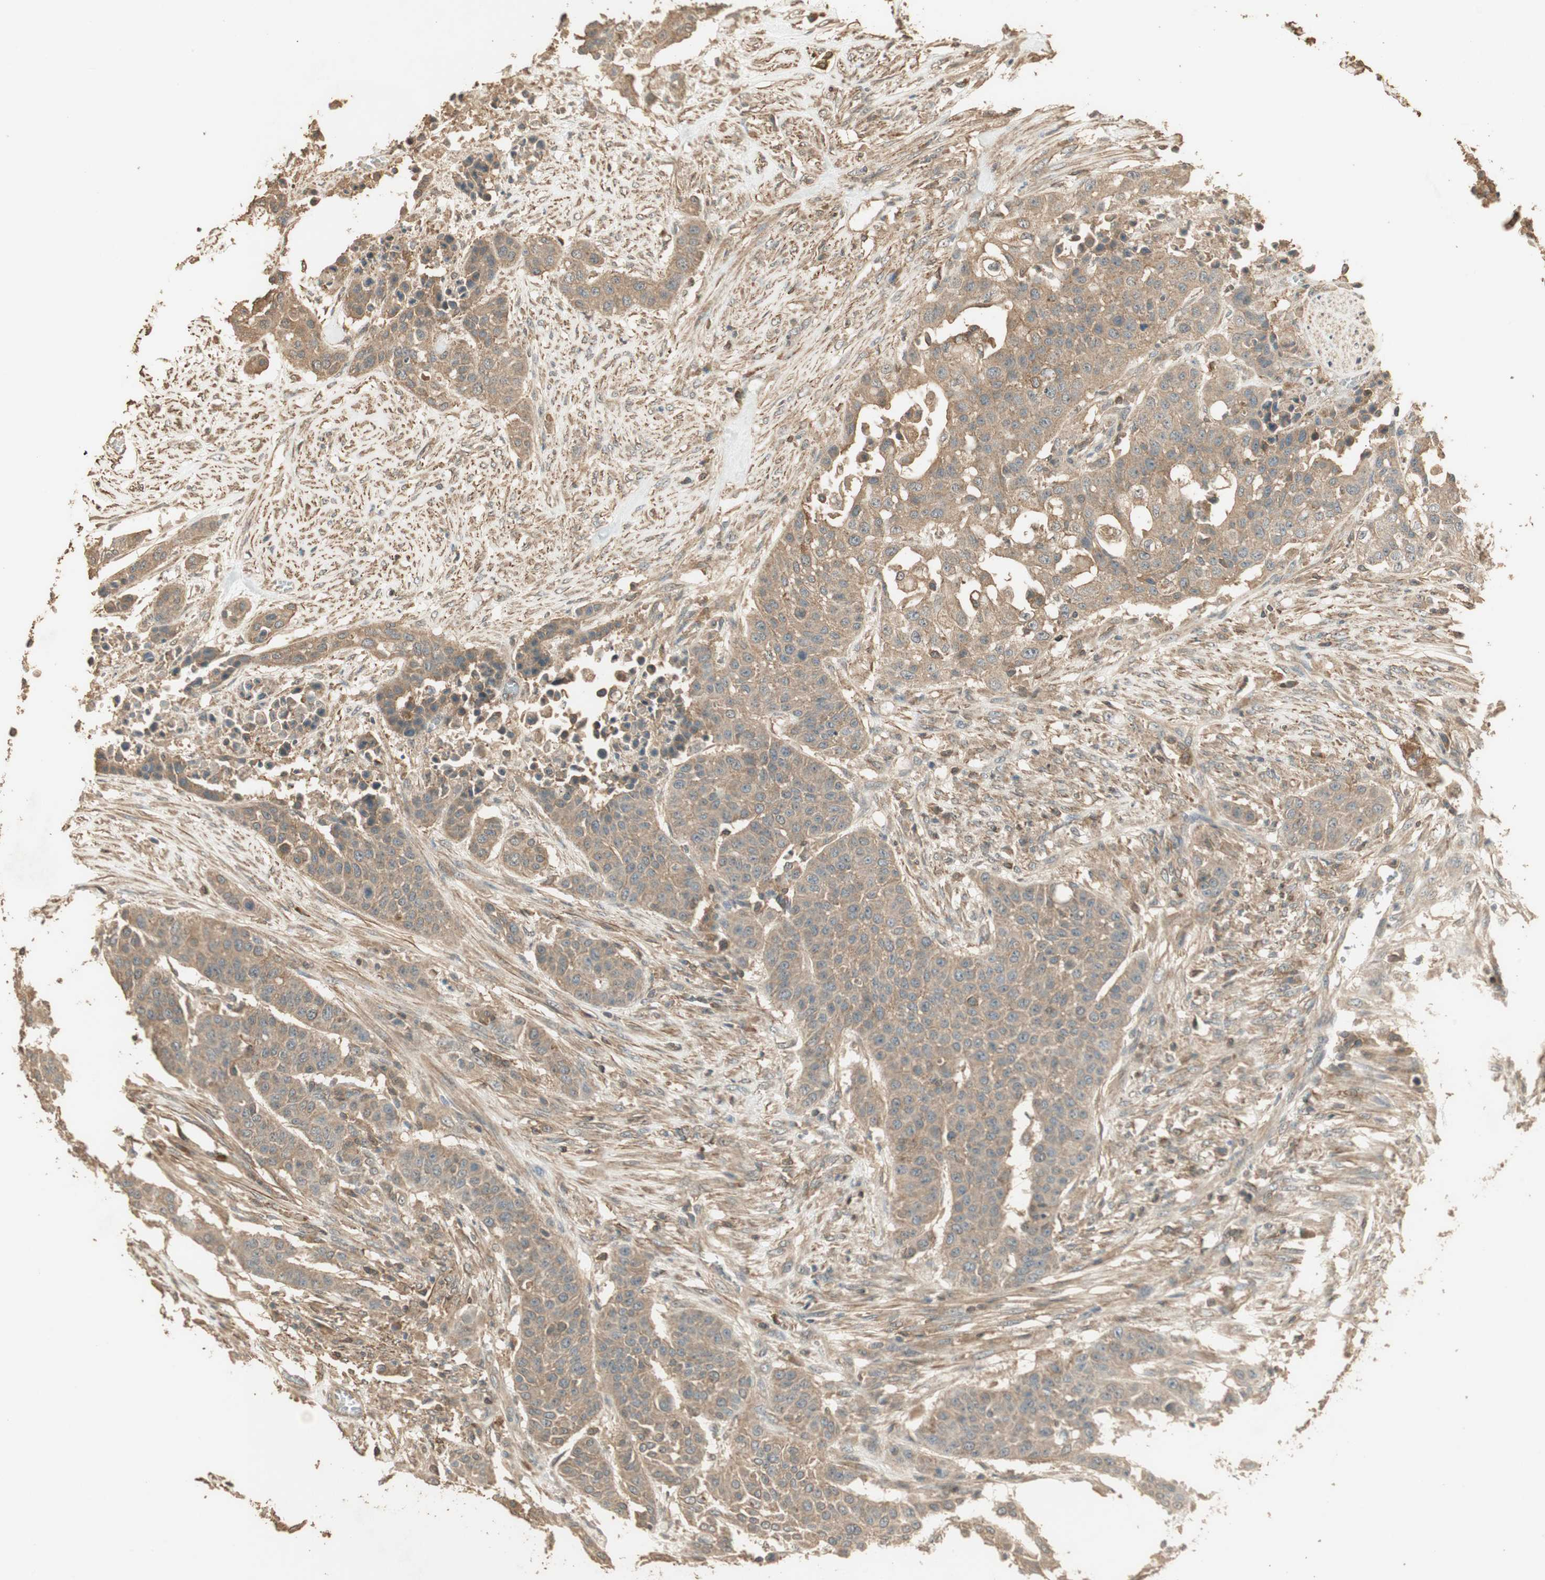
{"staining": {"intensity": "moderate", "quantity": ">75%", "location": "cytoplasmic/membranous"}, "tissue": "urothelial cancer", "cell_type": "Tumor cells", "image_type": "cancer", "snomed": [{"axis": "morphology", "description": "Urothelial carcinoma, High grade"}, {"axis": "topography", "description": "Urinary bladder"}], "caption": "Immunohistochemical staining of human urothelial cancer demonstrates medium levels of moderate cytoplasmic/membranous staining in about >75% of tumor cells. (Brightfield microscopy of DAB IHC at high magnification).", "gene": "USP2", "patient": {"sex": "male", "age": 74}}